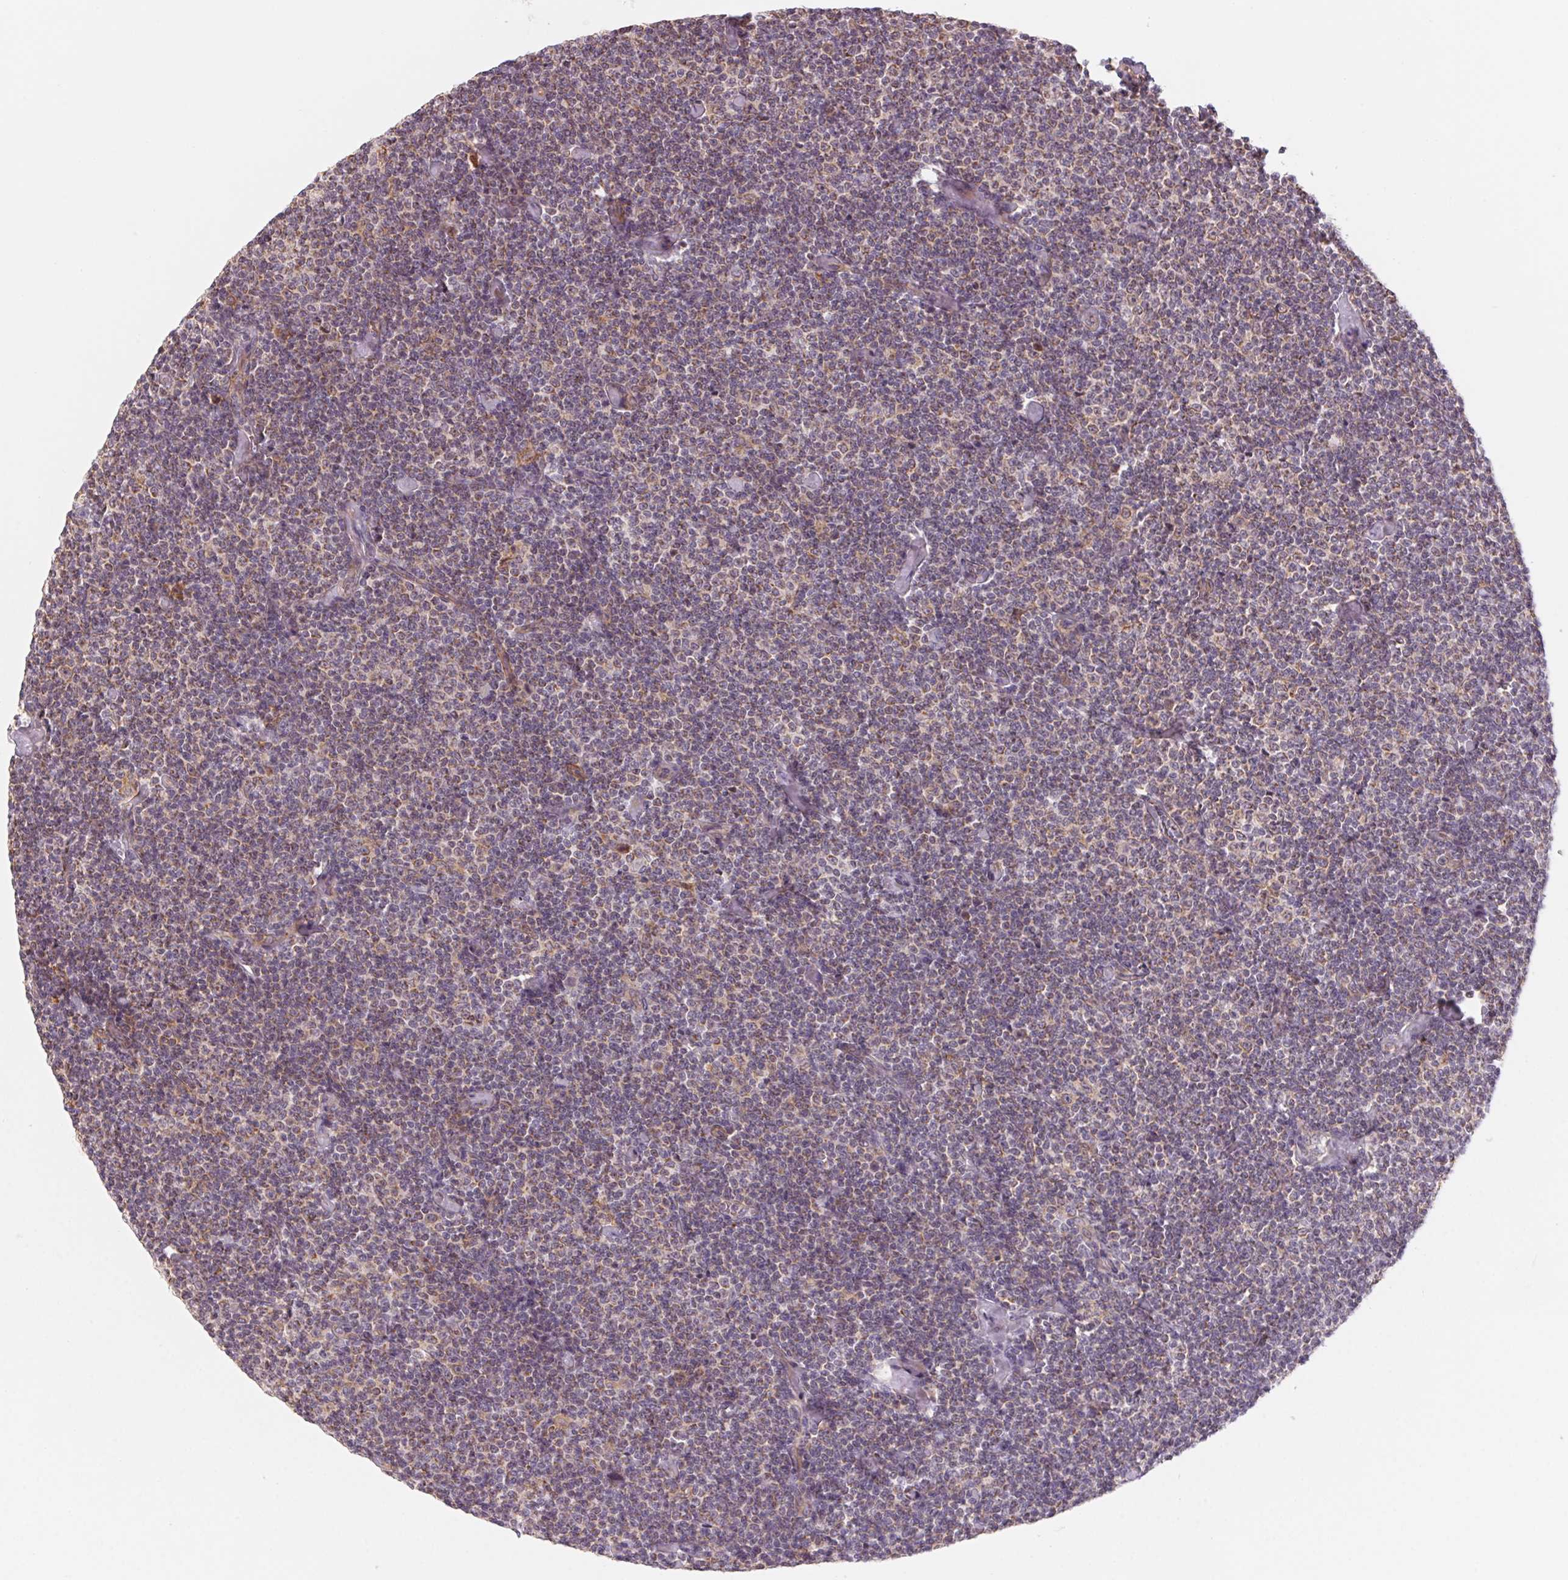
{"staining": {"intensity": "weak", "quantity": "<25%", "location": "cytoplasmic/membranous"}, "tissue": "lymphoma", "cell_type": "Tumor cells", "image_type": "cancer", "snomed": [{"axis": "morphology", "description": "Malignant lymphoma, non-Hodgkin's type, Low grade"}, {"axis": "topography", "description": "Lymph node"}], "caption": "The photomicrograph exhibits no staining of tumor cells in malignant lymphoma, non-Hodgkin's type (low-grade).", "gene": "CCDC112", "patient": {"sex": "male", "age": 81}}